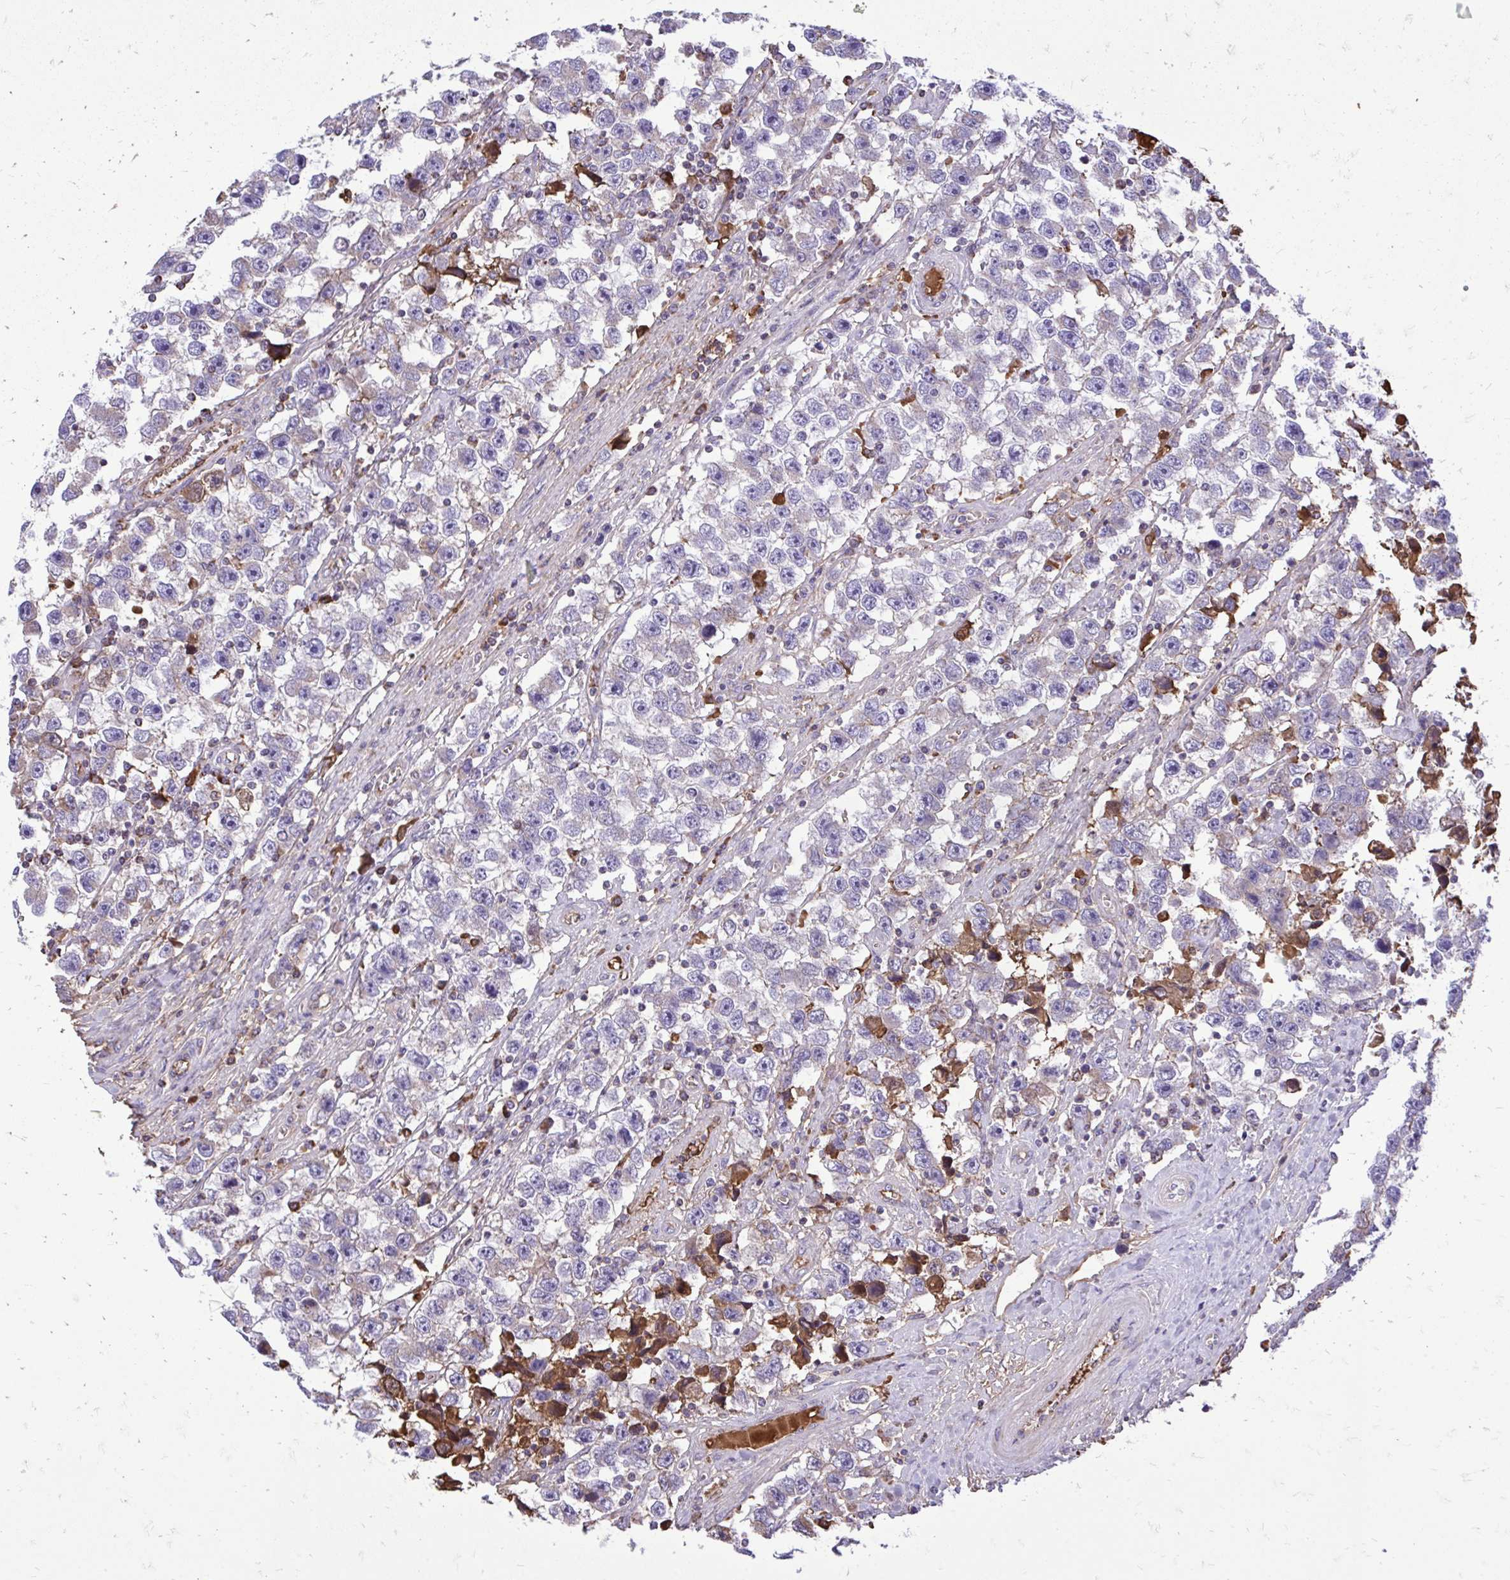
{"staining": {"intensity": "negative", "quantity": "none", "location": "none"}, "tissue": "testis cancer", "cell_type": "Tumor cells", "image_type": "cancer", "snomed": [{"axis": "morphology", "description": "Seminoma, NOS"}, {"axis": "topography", "description": "Testis"}], "caption": "Immunohistochemistry of human seminoma (testis) shows no expression in tumor cells.", "gene": "ATP13A2", "patient": {"sex": "male", "age": 33}}